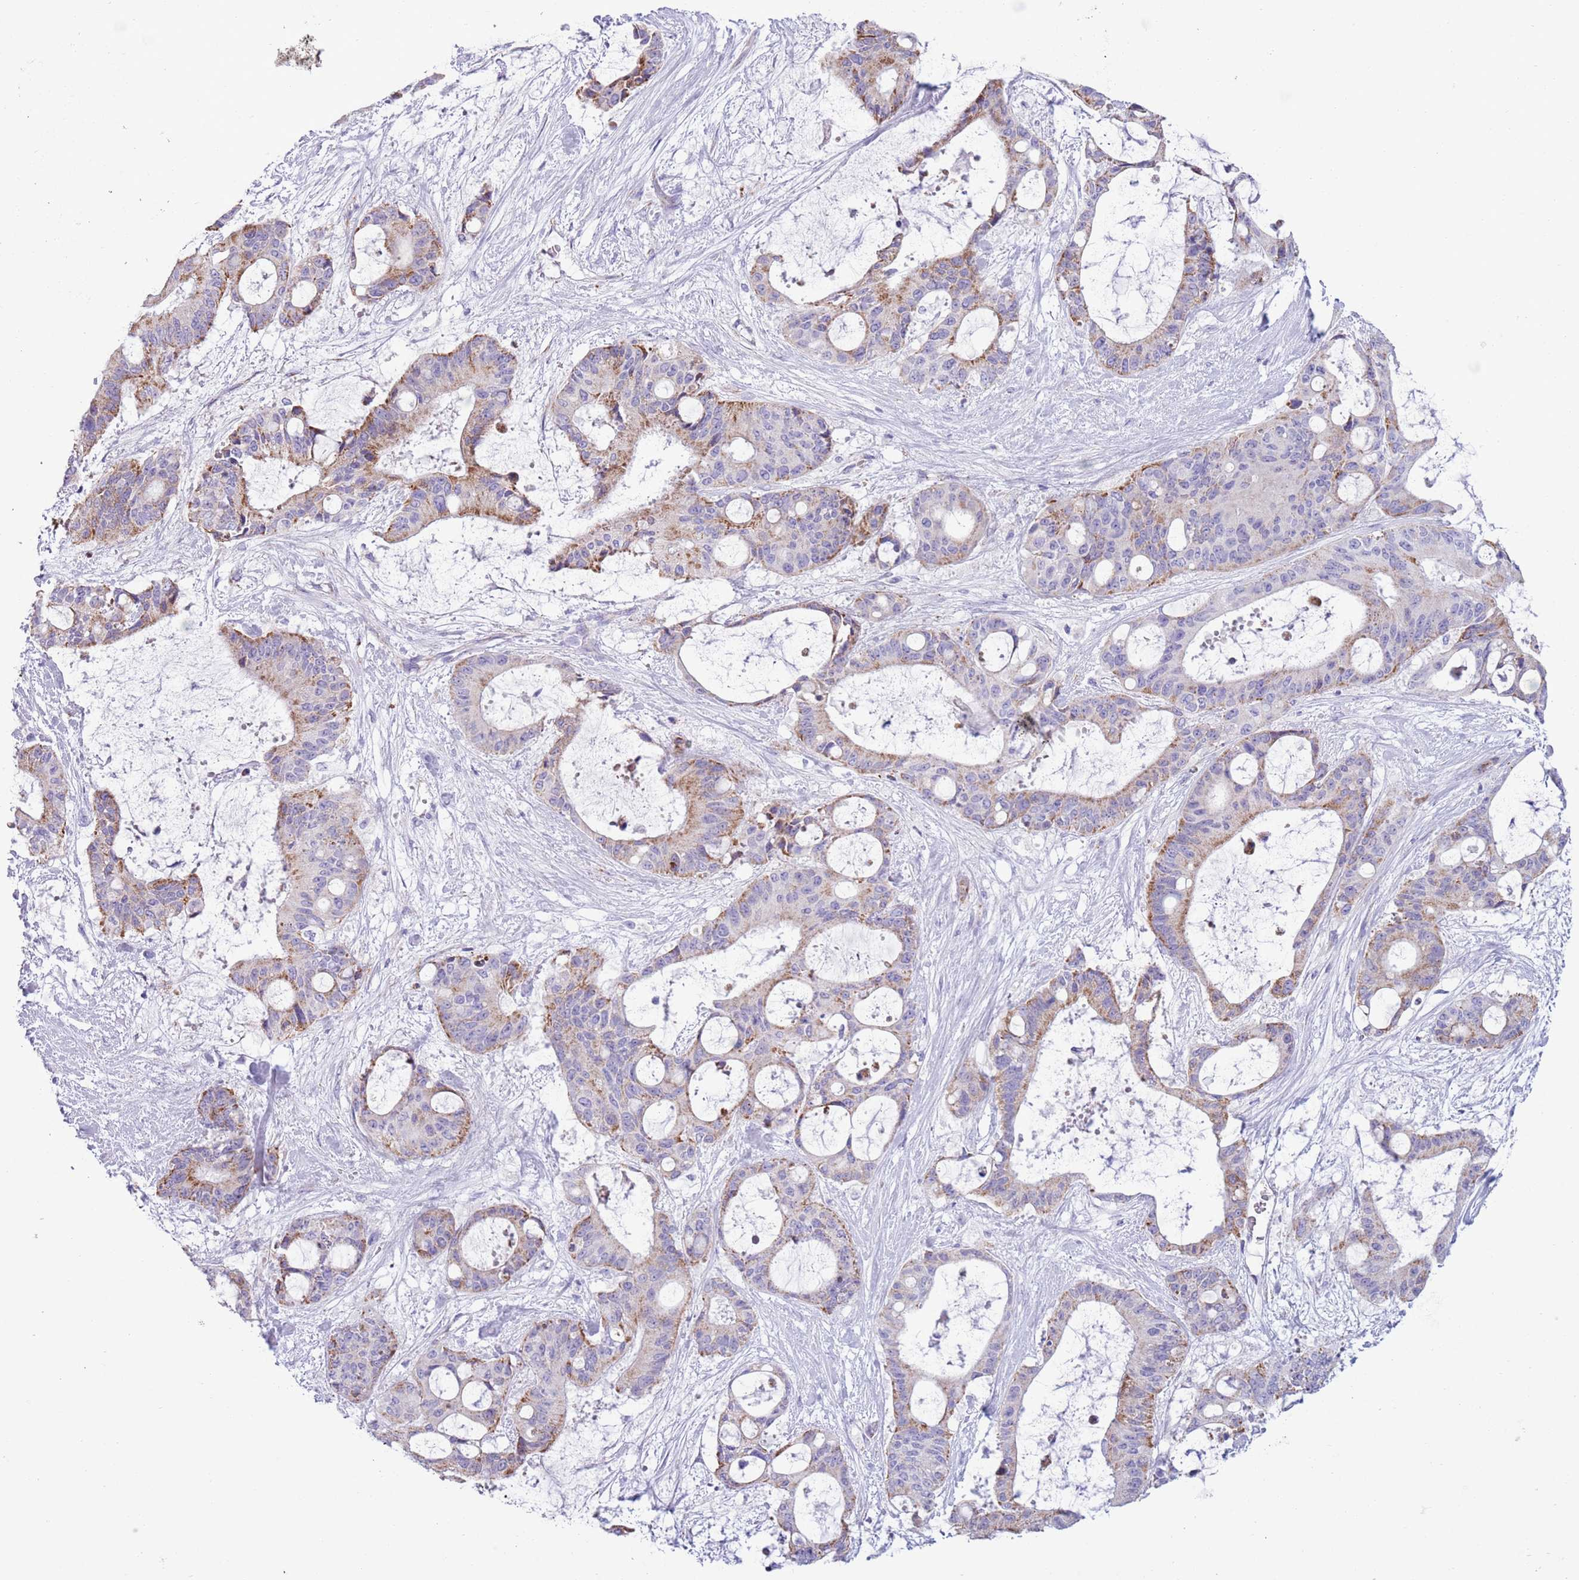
{"staining": {"intensity": "moderate", "quantity": "25%-75%", "location": "cytoplasmic/membranous"}, "tissue": "liver cancer", "cell_type": "Tumor cells", "image_type": "cancer", "snomed": [{"axis": "morphology", "description": "Normal tissue, NOS"}, {"axis": "morphology", "description": "Cholangiocarcinoma"}, {"axis": "topography", "description": "Liver"}, {"axis": "topography", "description": "Peripheral nerve tissue"}], "caption": "Moderate cytoplasmic/membranous positivity for a protein is seen in about 25%-75% of tumor cells of liver cancer using immunohistochemistry (IHC).", "gene": "MOCOS", "patient": {"sex": "female", "age": 73}}